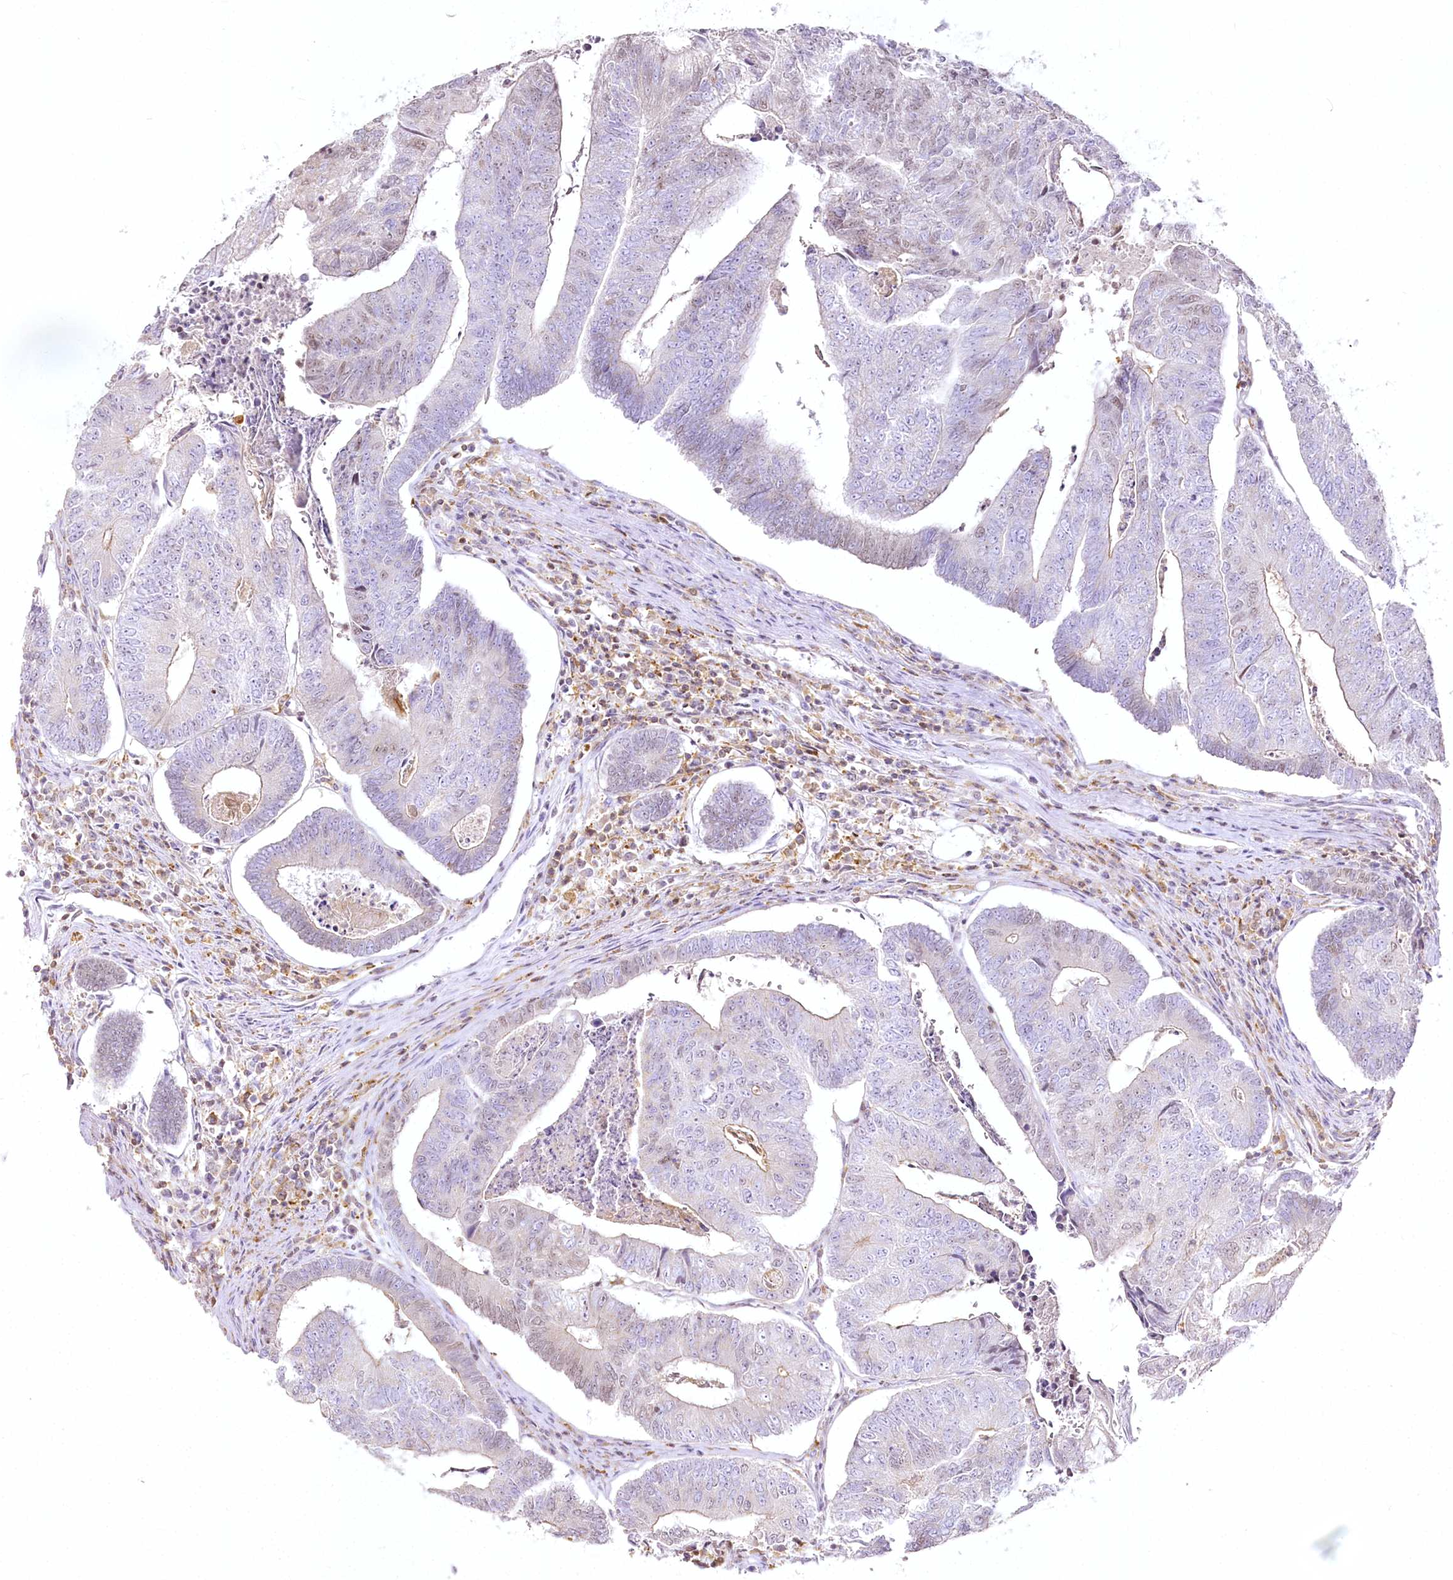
{"staining": {"intensity": "negative", "quantity": "none", "location": "none"}, "tissue": "colorectal cancer", "cell_type": "Tumor cells", "image_type": "cancer", "snomed": [{"axis": "morphology", "description": "Adenocarcinoma, NOS"}, {"axis": "topography", "description": "Colon"}], "caption": "Tumor cells show no significant staining in colorectal cancer (adenocarcinoma).", "gene": "DOCK2", "patient": {"sex": "female", "age": 67}}